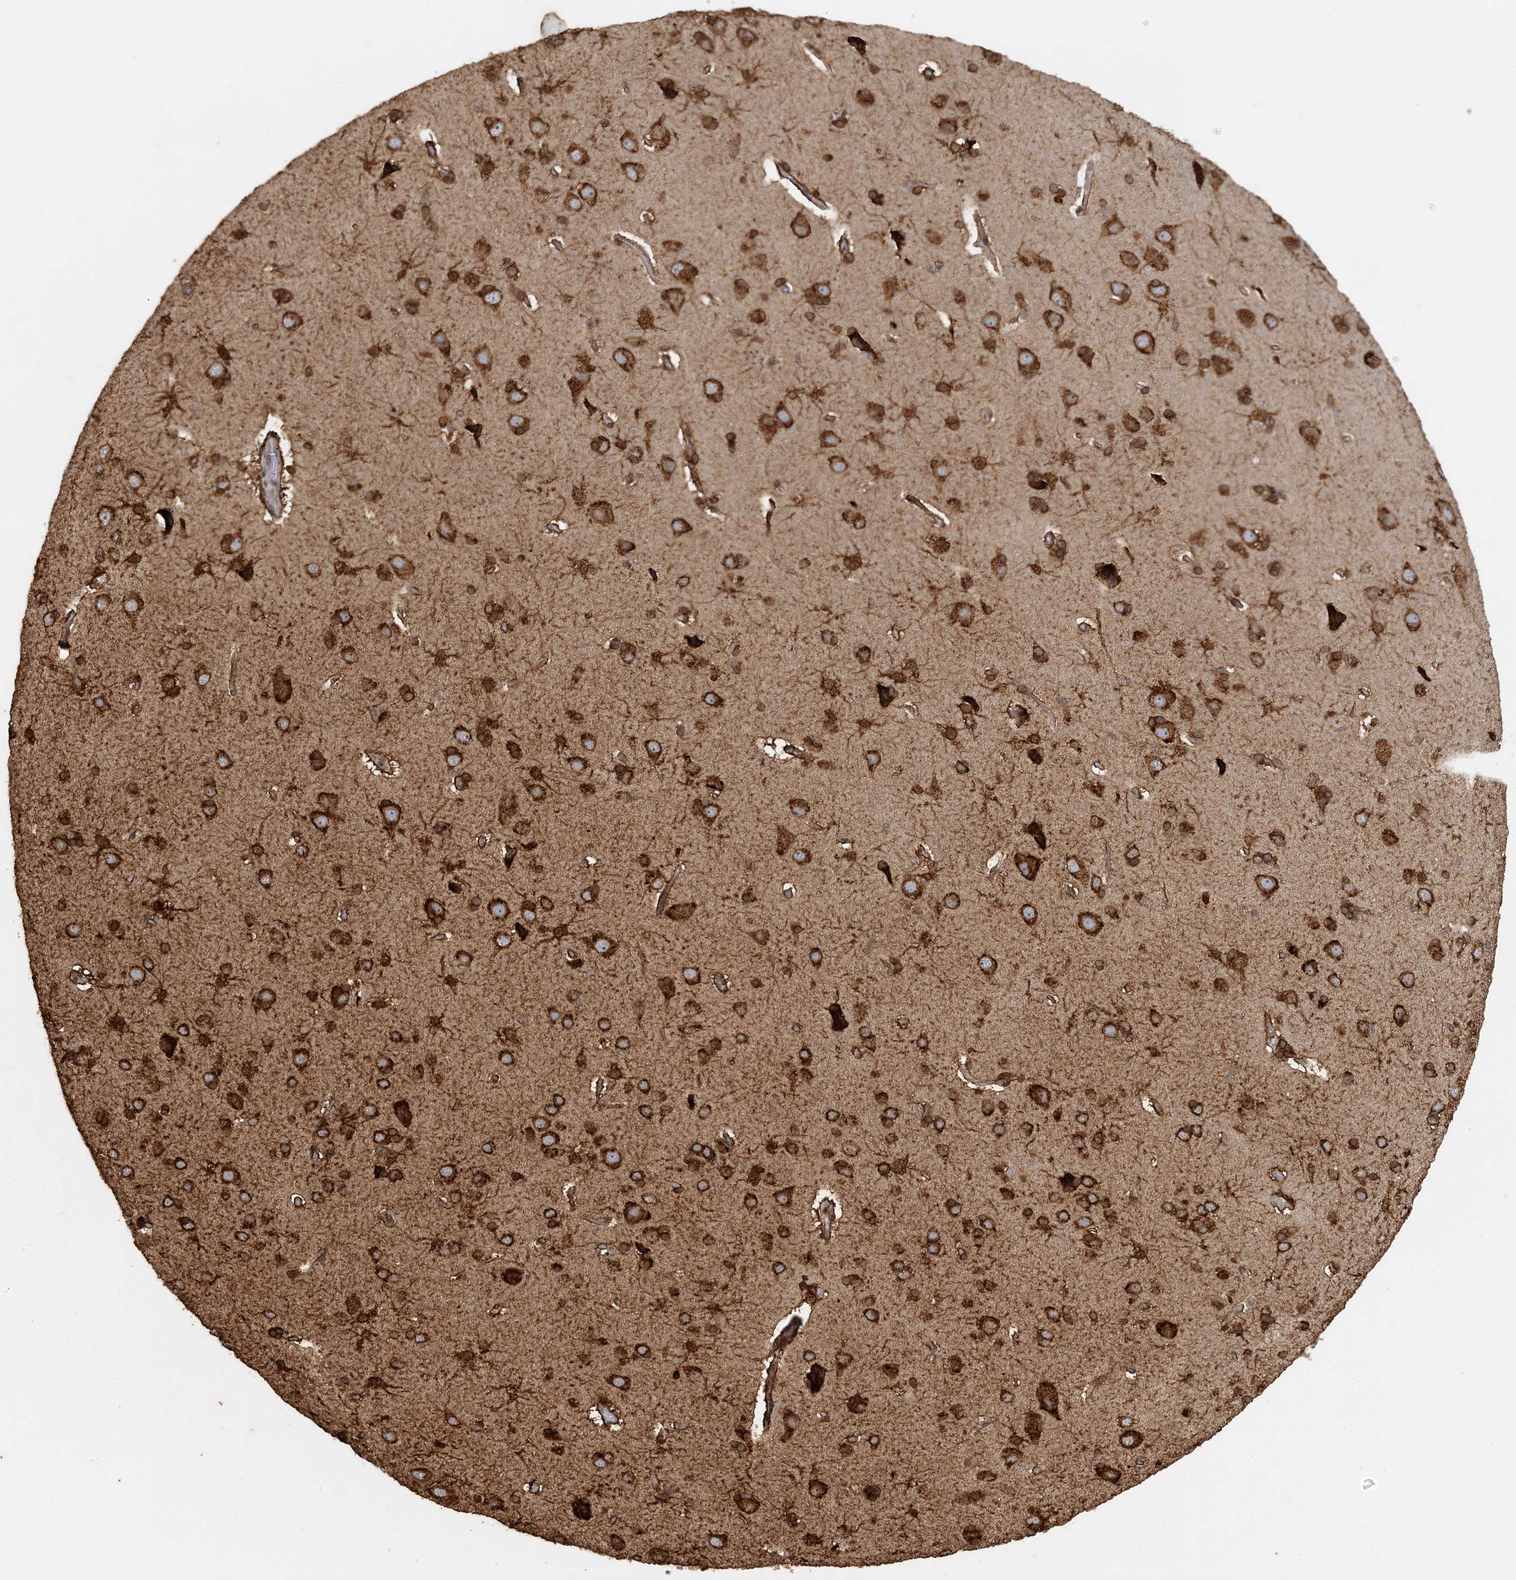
{"staining": {"intensity": "strong", "quantity": ">75%", "location": "cytoplasmic/membranous"}, "tissue": "cerebral cortex", "cell_type": "Endothelial cells", "image_type": "normal", "snomed": [{"axis": "morphology", "description": "Normal tissue, NOS"}, {"axis": "topography", "description": "Cerebral cortex"}], "caption": "Immunohistochemistry (IHC) micrograph of normal cerebral cortex stained for a protein (brown), which demonstrates high levels of strong cytoplasmic/membranous positivity in about >75% of endothelial cells.", "gene": "AK9", "patient": {"sex": "male", "age": 62}}